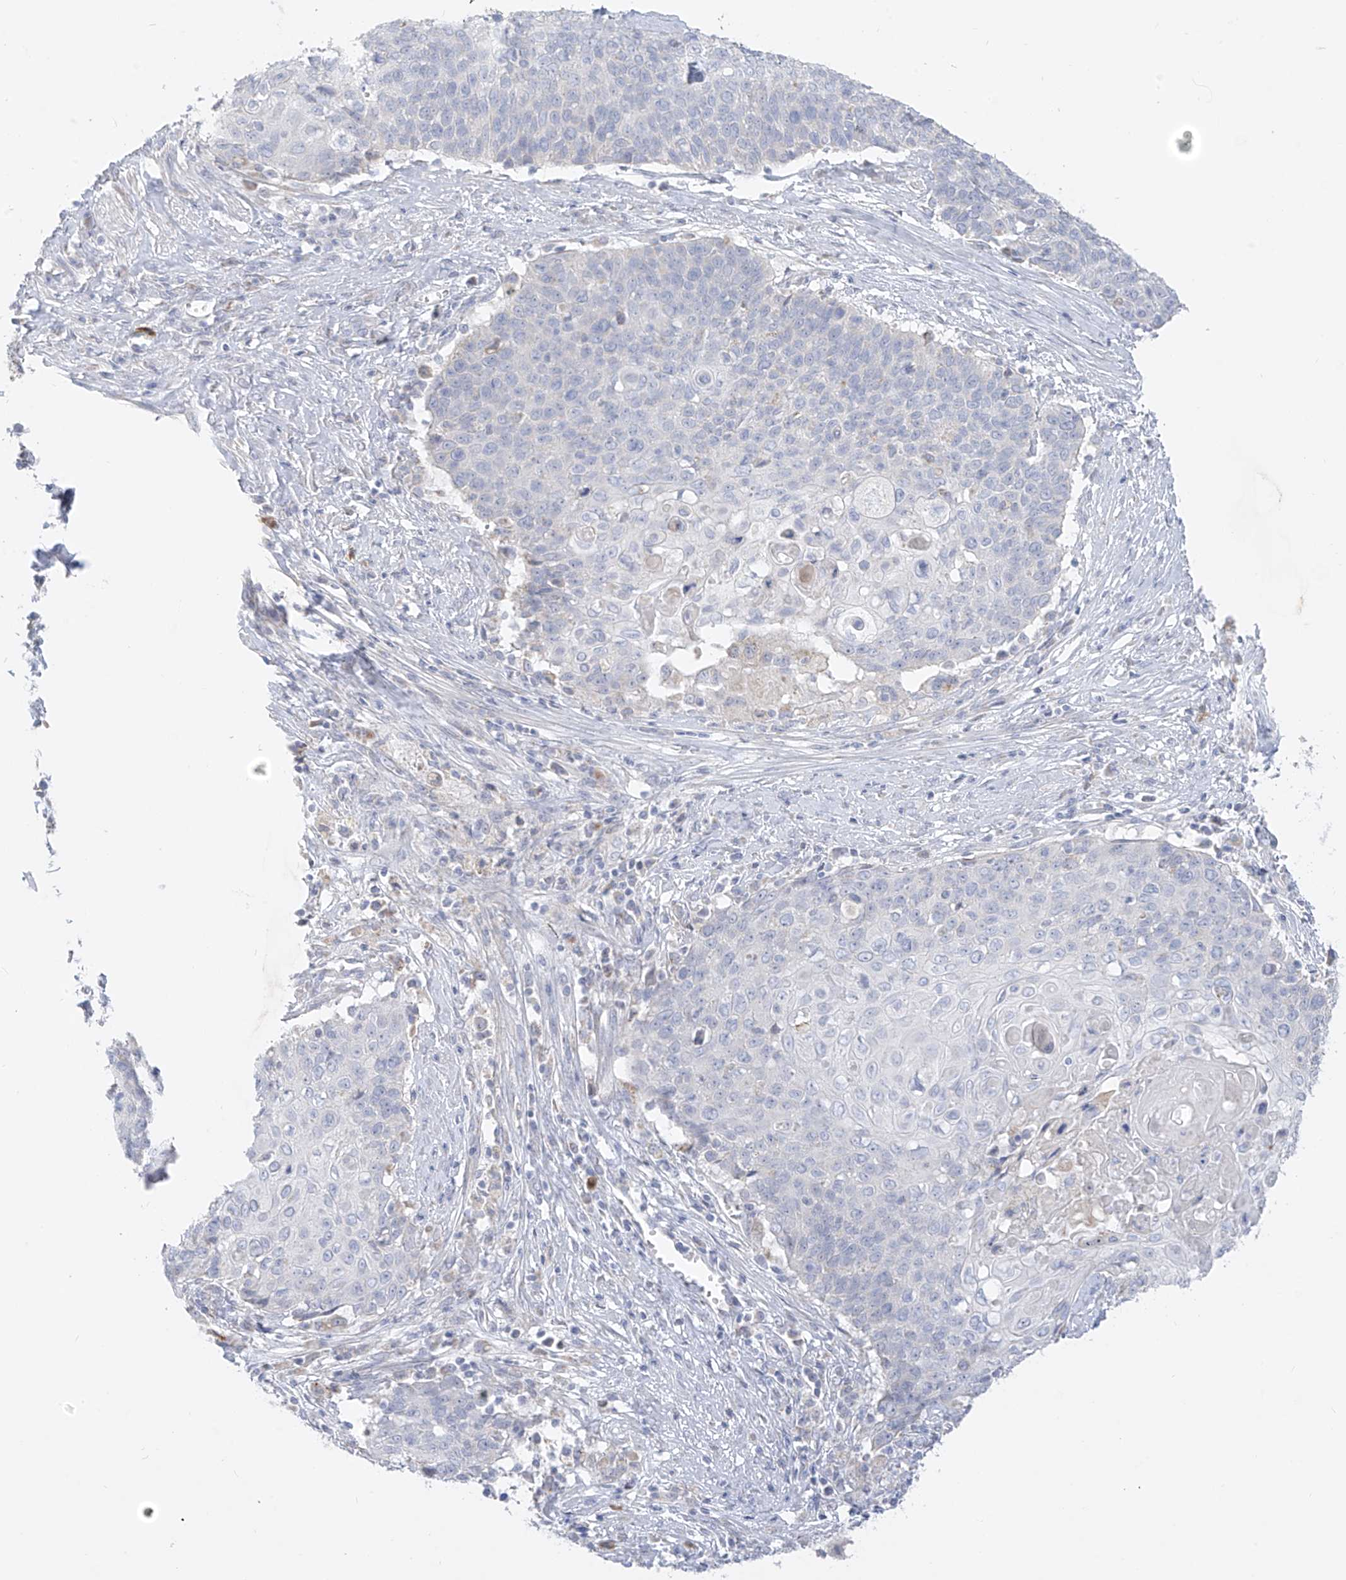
{"staining": {"intensity": "negative", "quantity": "none", "location": "none"}, "tissue": "cervical cancer", "cell_type": "Tumor cells", "image_type": "cancer", "snomed": [{"axis": "morphology", "description": "Squamous cell carcinoma, NOS"}, {"axis": "topography", "description": "Cervix"}], "caption": "Immunohistochemistry (IHC) of human cervical cancer demonstrates no positivity in tumor cells. Nuclei are stained in blue.", "gene": "ZNF404", "patient": {"sex": "female", "age": 39}}